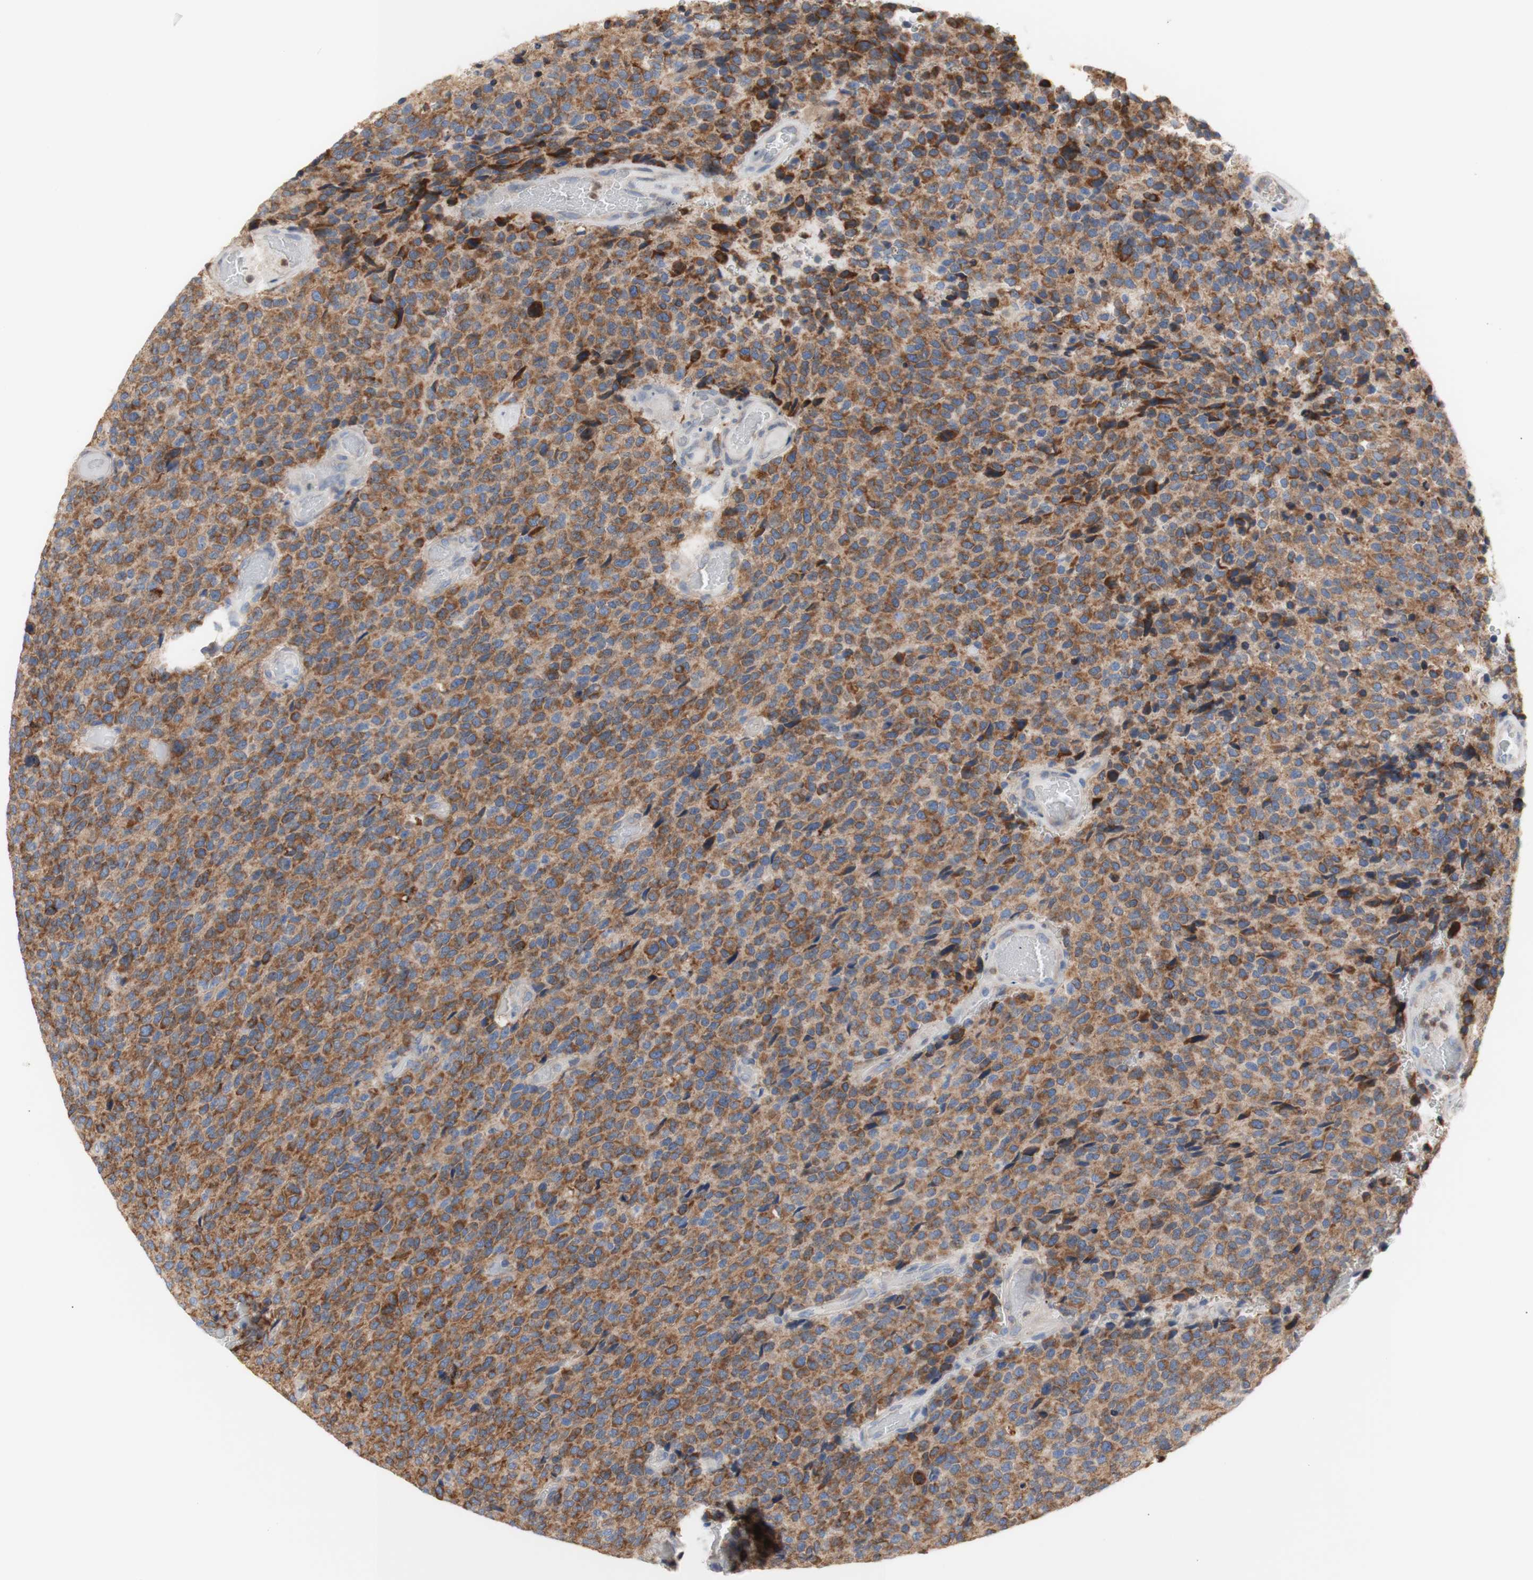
{"staining": {"intensity": "moderate", "quantity": ">75%", "location": "cytoplasmic/membranous"}, "tissue": "glioma", "cell_type": "Tumor cells", "image_type": "cancer", "snomed": [{"axis": "morphology", "description": "Glioma, malignant, High grade"}, {"axis": "topography", "description": "pancreas cauda"}], "caption": "Brown immunohistochemical staining in glioma exhibits moderate cytoplasmic/membranous positivity in approximately >75% of tumor cells.", "gene": "ERLIN1", "patient": {"sex": "male", "age": 60}}